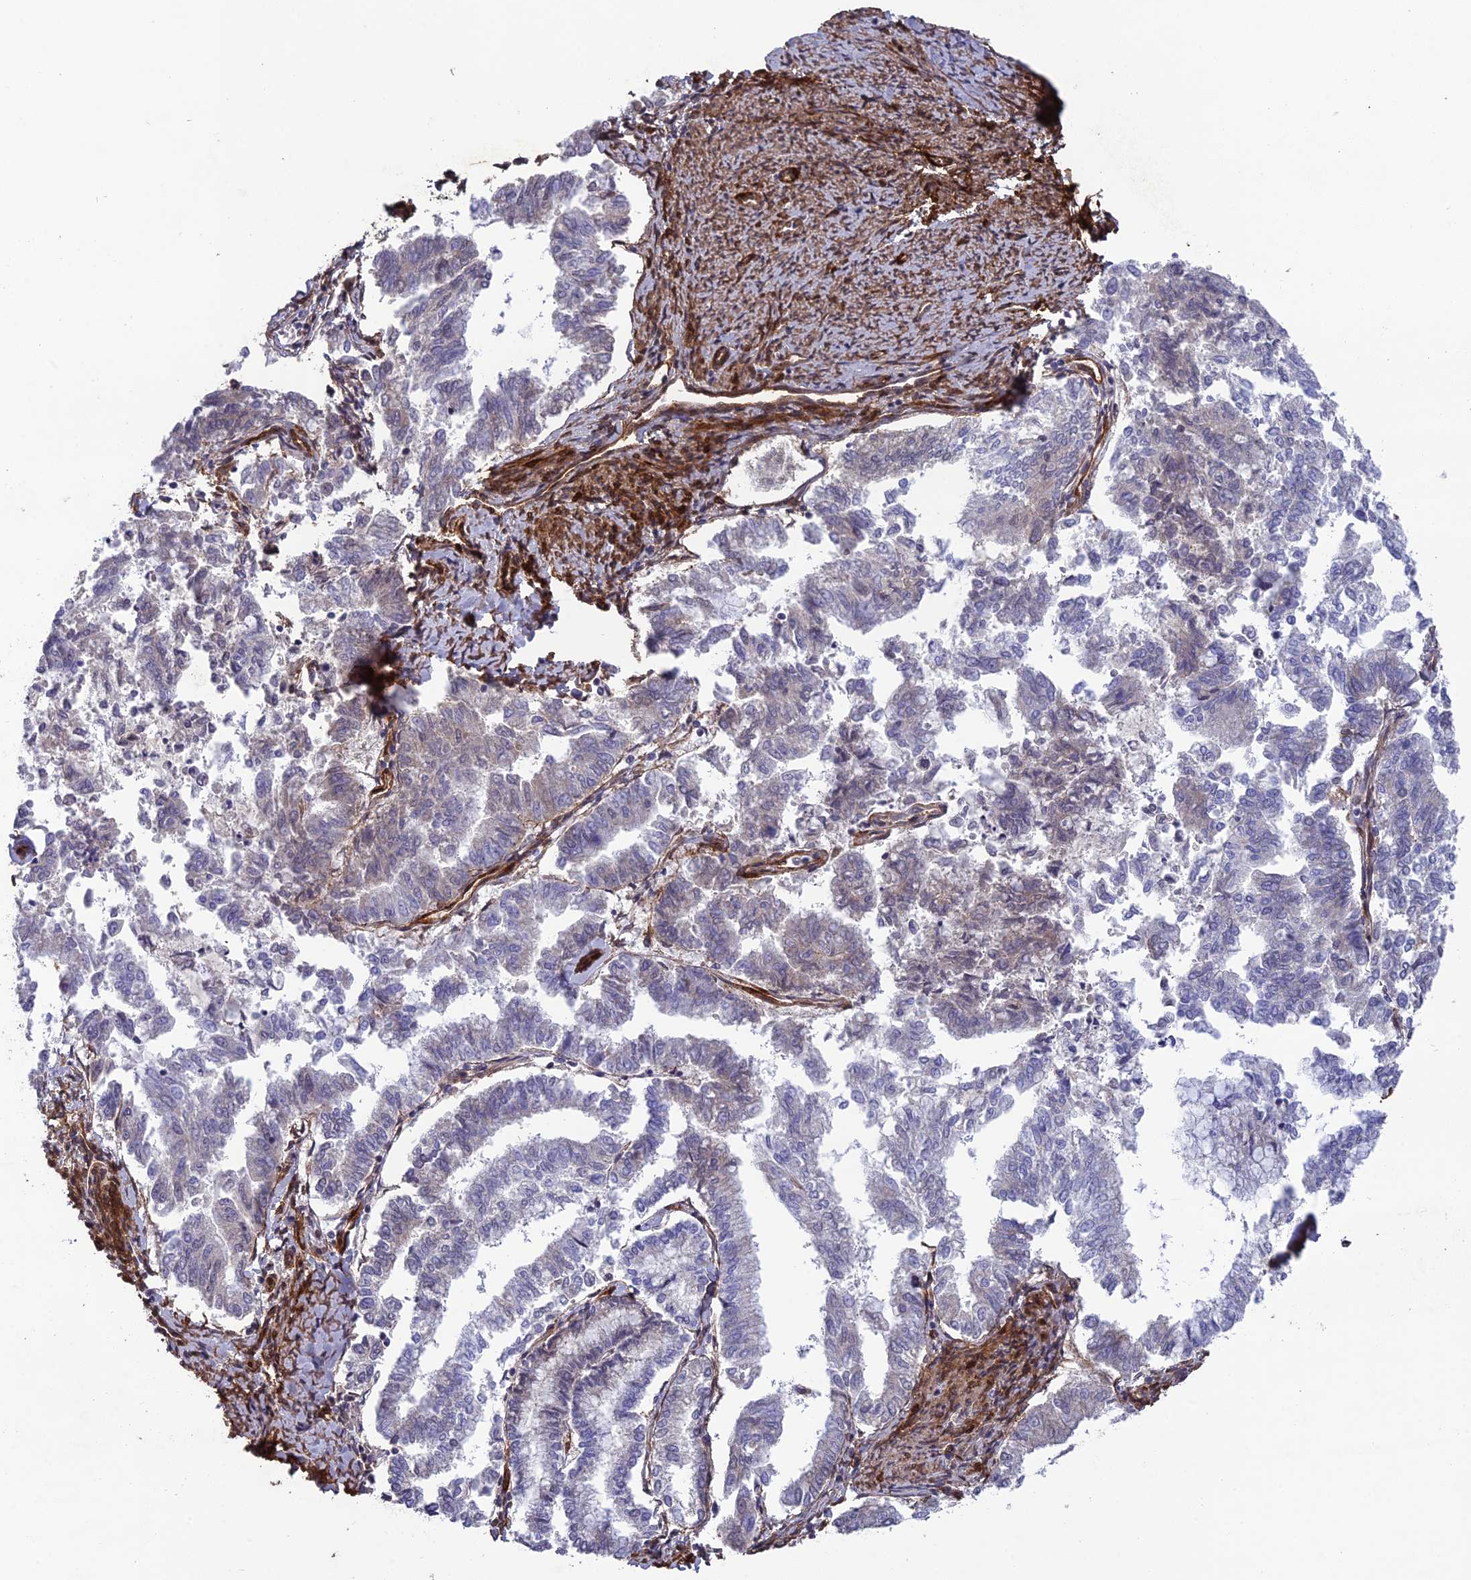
{"staining": {"intensity": "negative", "quantity": "none", "location": "none"}, "tissue": "endometrial cancer", "cell_type": "Tumor cells", "image_type": "cancer", "snomed": [{"axis": "morphology", "description": "Adenocarcinoma, NOS"}, {"axis": "topography", "description": "Endometrium"}], "caption": "An IHC image of endometrial adenocarcinoma is shown. There is no staining in tumor cells of endometrial adenocarcinoma.", "gene": "TNS1", "patient": {"sex": "female", "age": 79}}